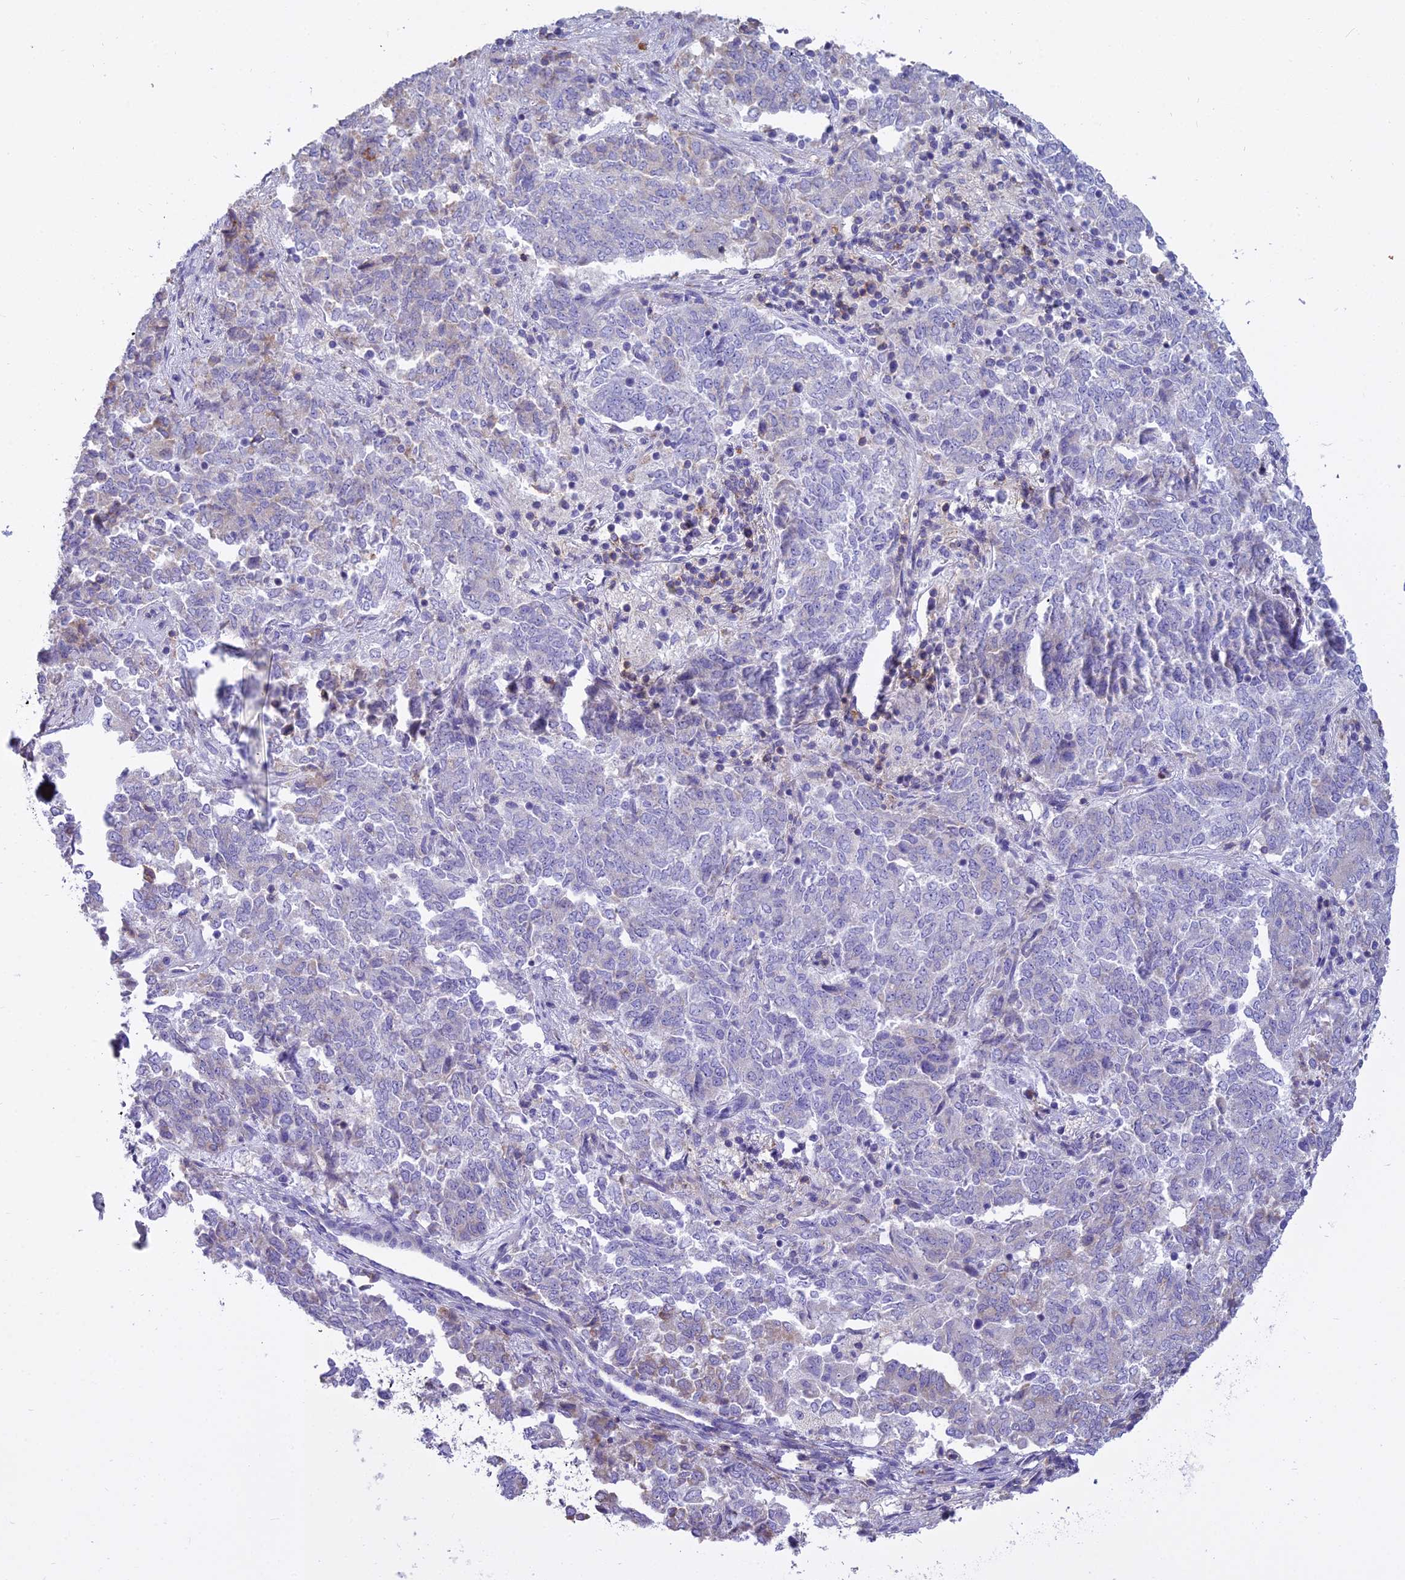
{"staining": {"intensity": "weak", "quantity": "<25%", "location": "cytoplasmic/membranous"}, "tissue": "endometrial cancer", "cell_type": "Tumor cells", "image_type": "cancer", "snomed": [{"axis": "morphology", "description": "Adenocarcinoma, NOS"}, {"axis": "topography", "description": "Endometrium"}], "caption": "The micrograph shows no significant expression in tumor cells of endometrial cancer (adenocarcinoma).", "gene": "CD5", "patient": {"sex": "female", "age": 80}}